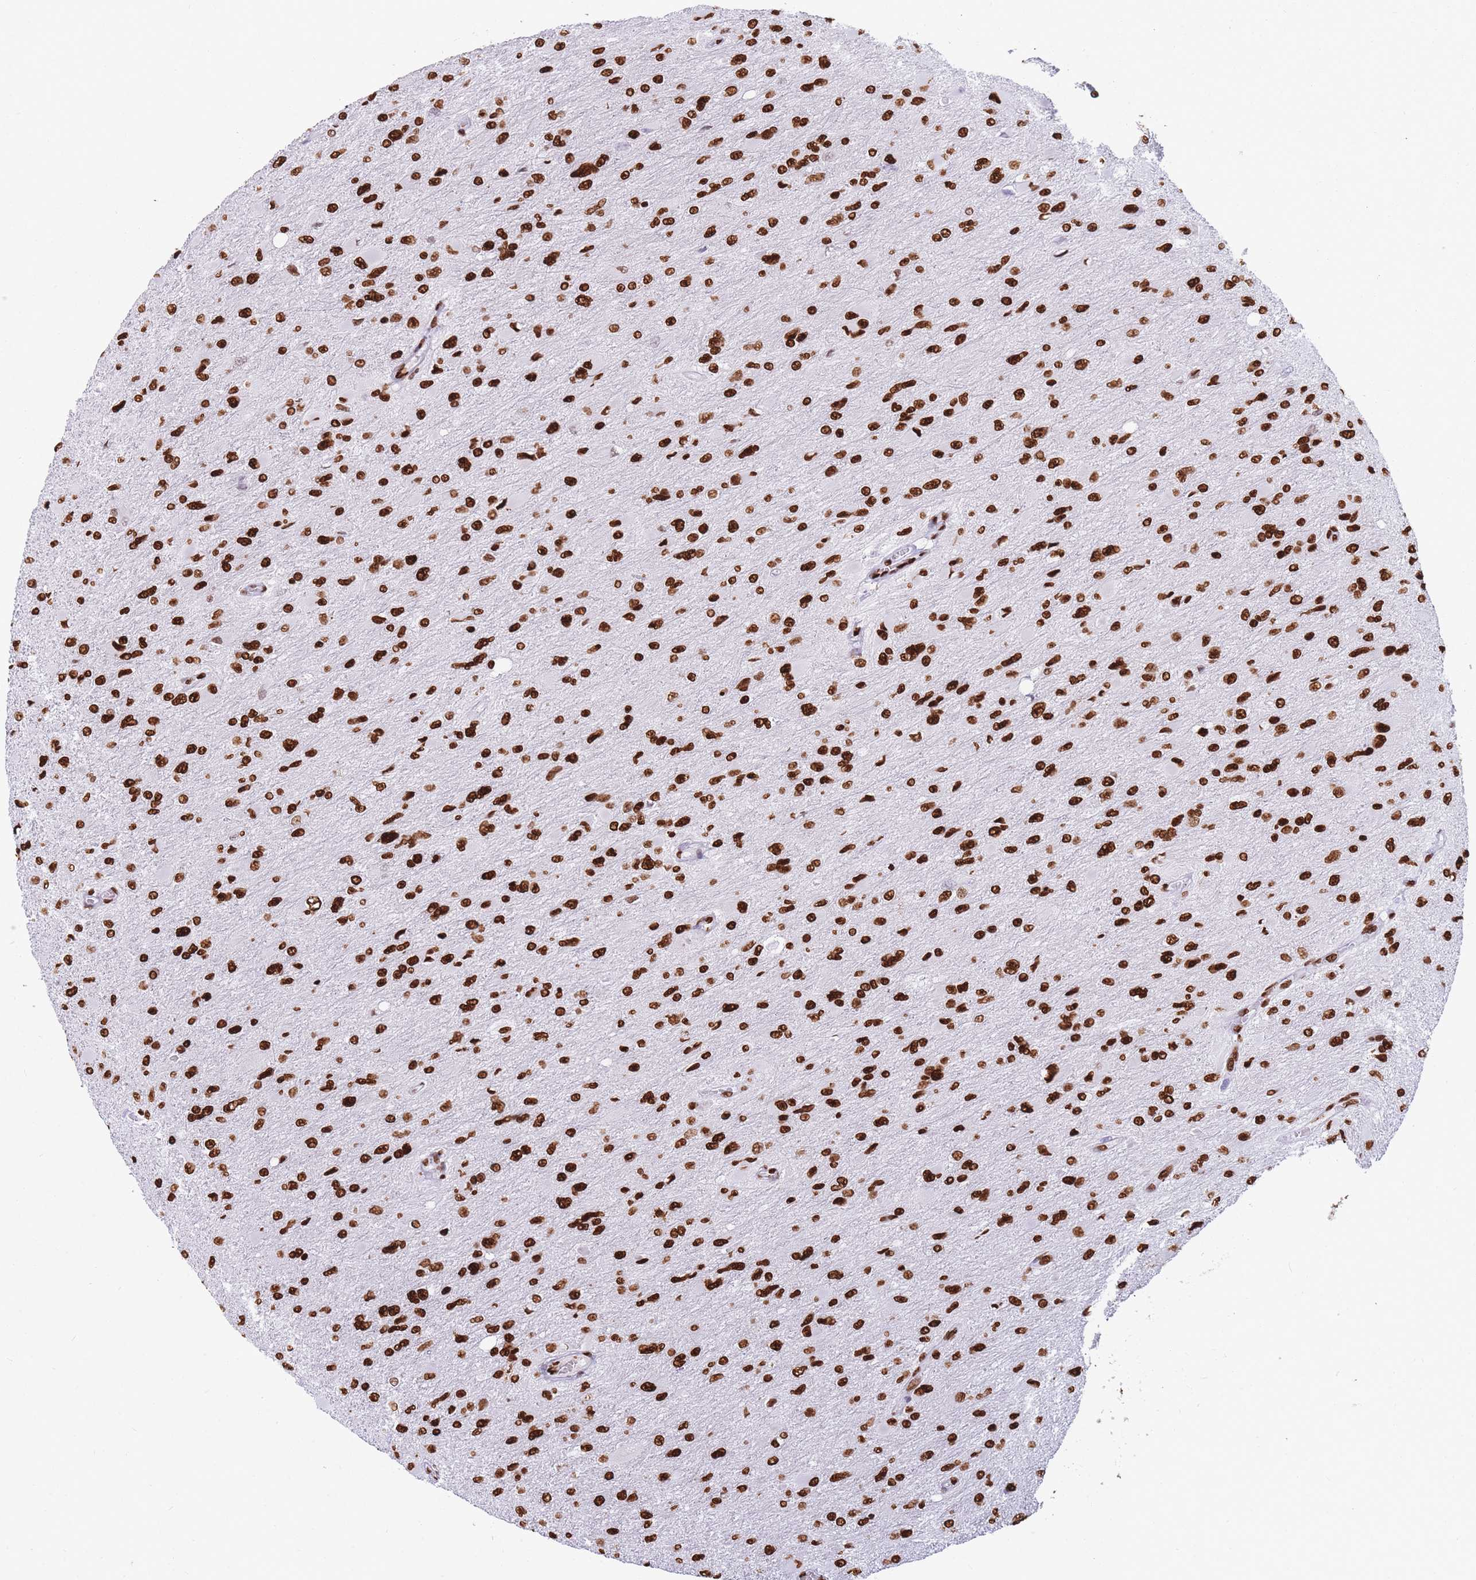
{"staining": {"intensity": "strong", "quantity": ">75%", "location": "nuclear"}, "tissue": "glioma", "cell_type": "Tumor cells", "image_type": "cancer", "snomed": [{"axis": "morphology", "description": "Glioma, malignant, High grade"}, {"axis": "topography", "description": "Cerebral cortex"}], "caption": "Protein staining displays strong nuclear expression in about >75% of tumor cells in glioma. Using DAB (brown) and hematoxylin (blue) stains, captured at high magnification using brightfield microscopy.", "gene": "HNRNPUL1", "patient": {"sex": "female", "age": 36}}